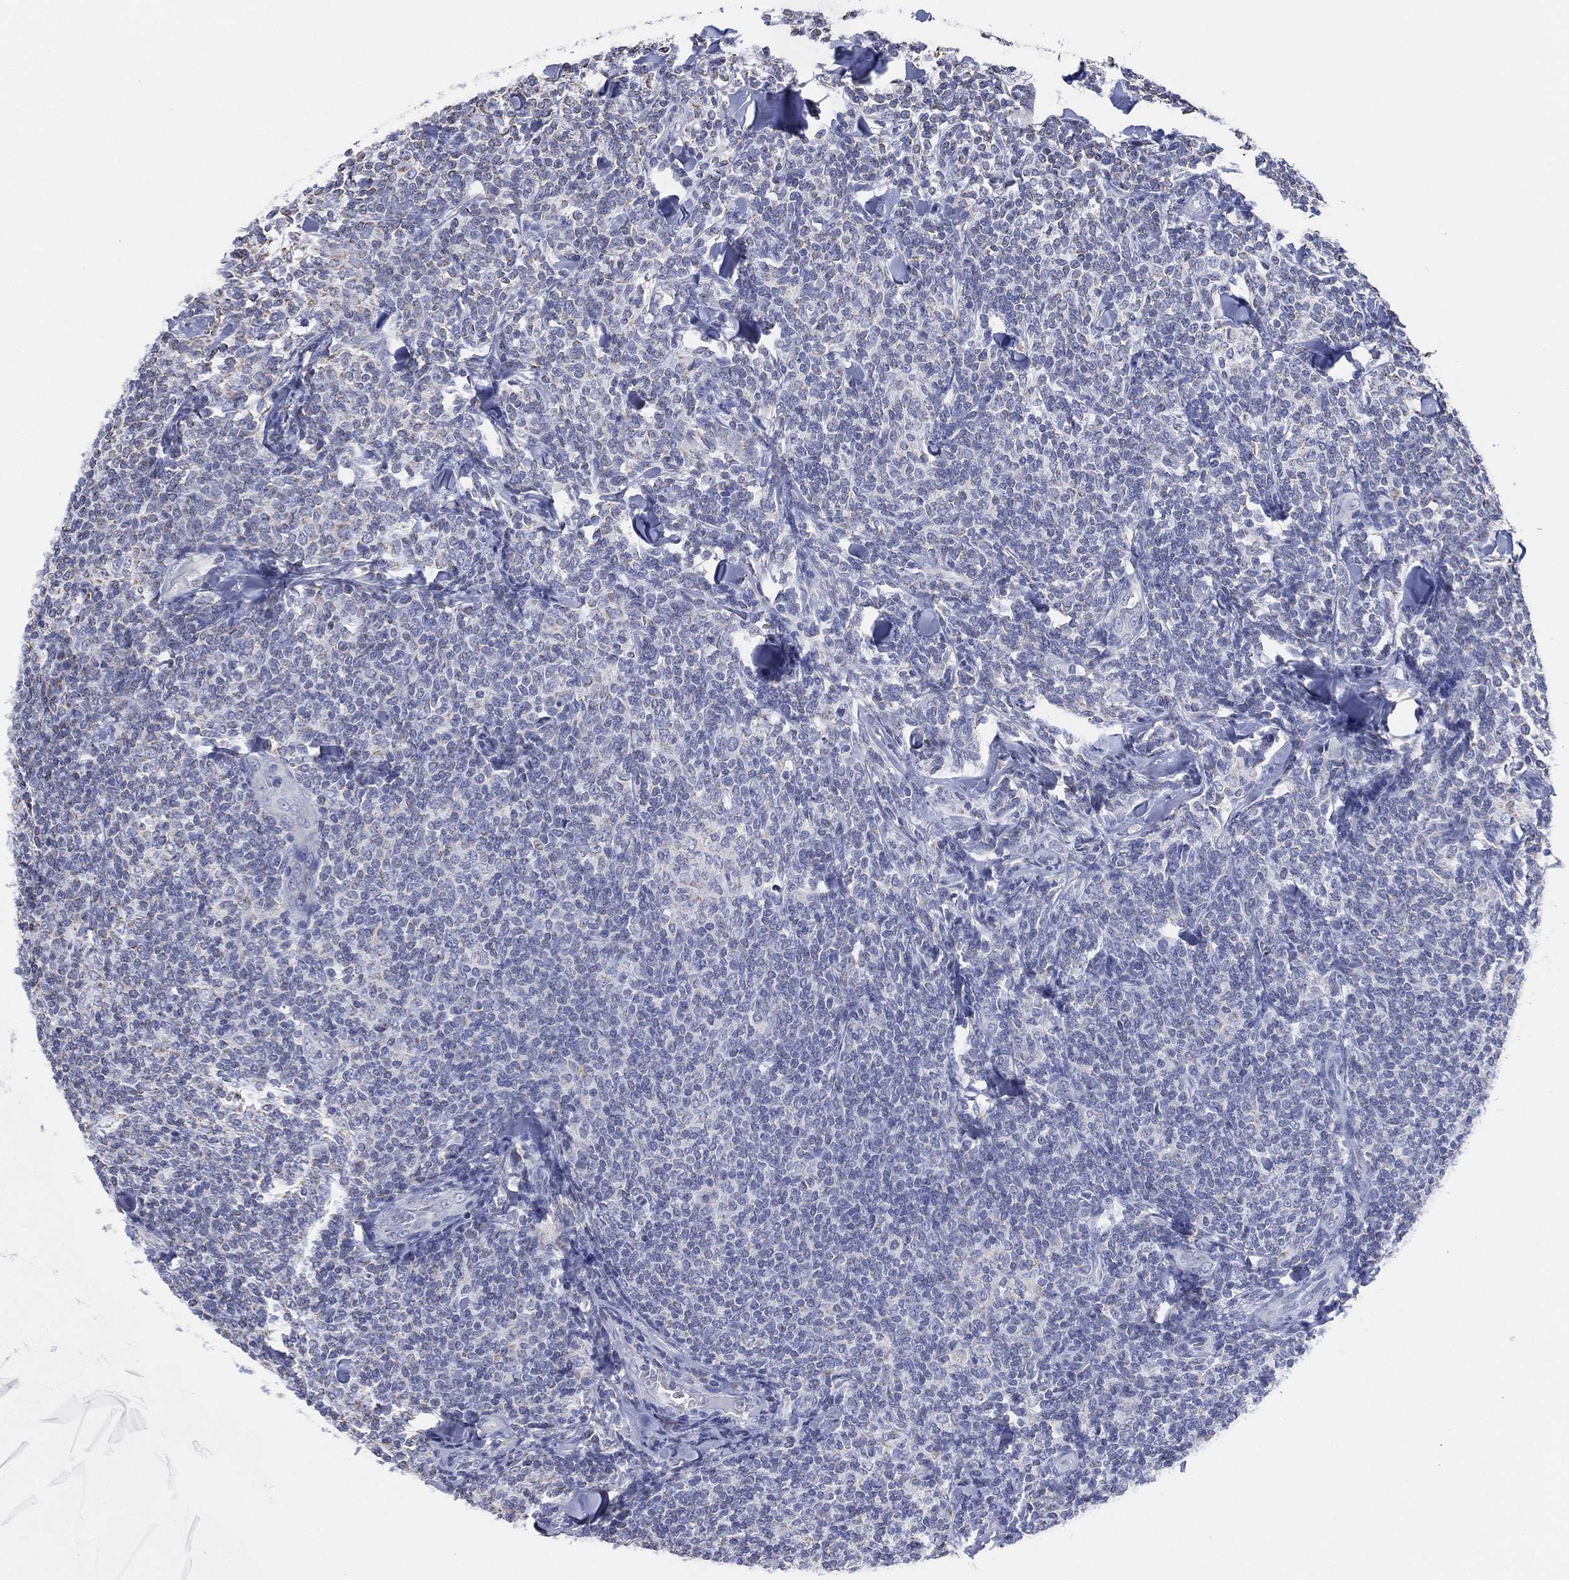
{"staining": {"intensity": "negative", "quantity": "none", "location": "none"}, "tissue": "lymphoma", "cell_type": "Tumor cells", "image_type": "cancer", "snomed": [{"axis": "morphology", "description": "Malignant lymphoma, non-Hodgkin's type, Low grade"}, {"axis": "topography", "description": "Lymph node"}], "caption": "Tumor cells show no significant protein staining in malignant lymphoma, non-Hodgkin's type (low-grade).", "gene": "CFTR", "patient": {"sex": "female", "age": 56}}